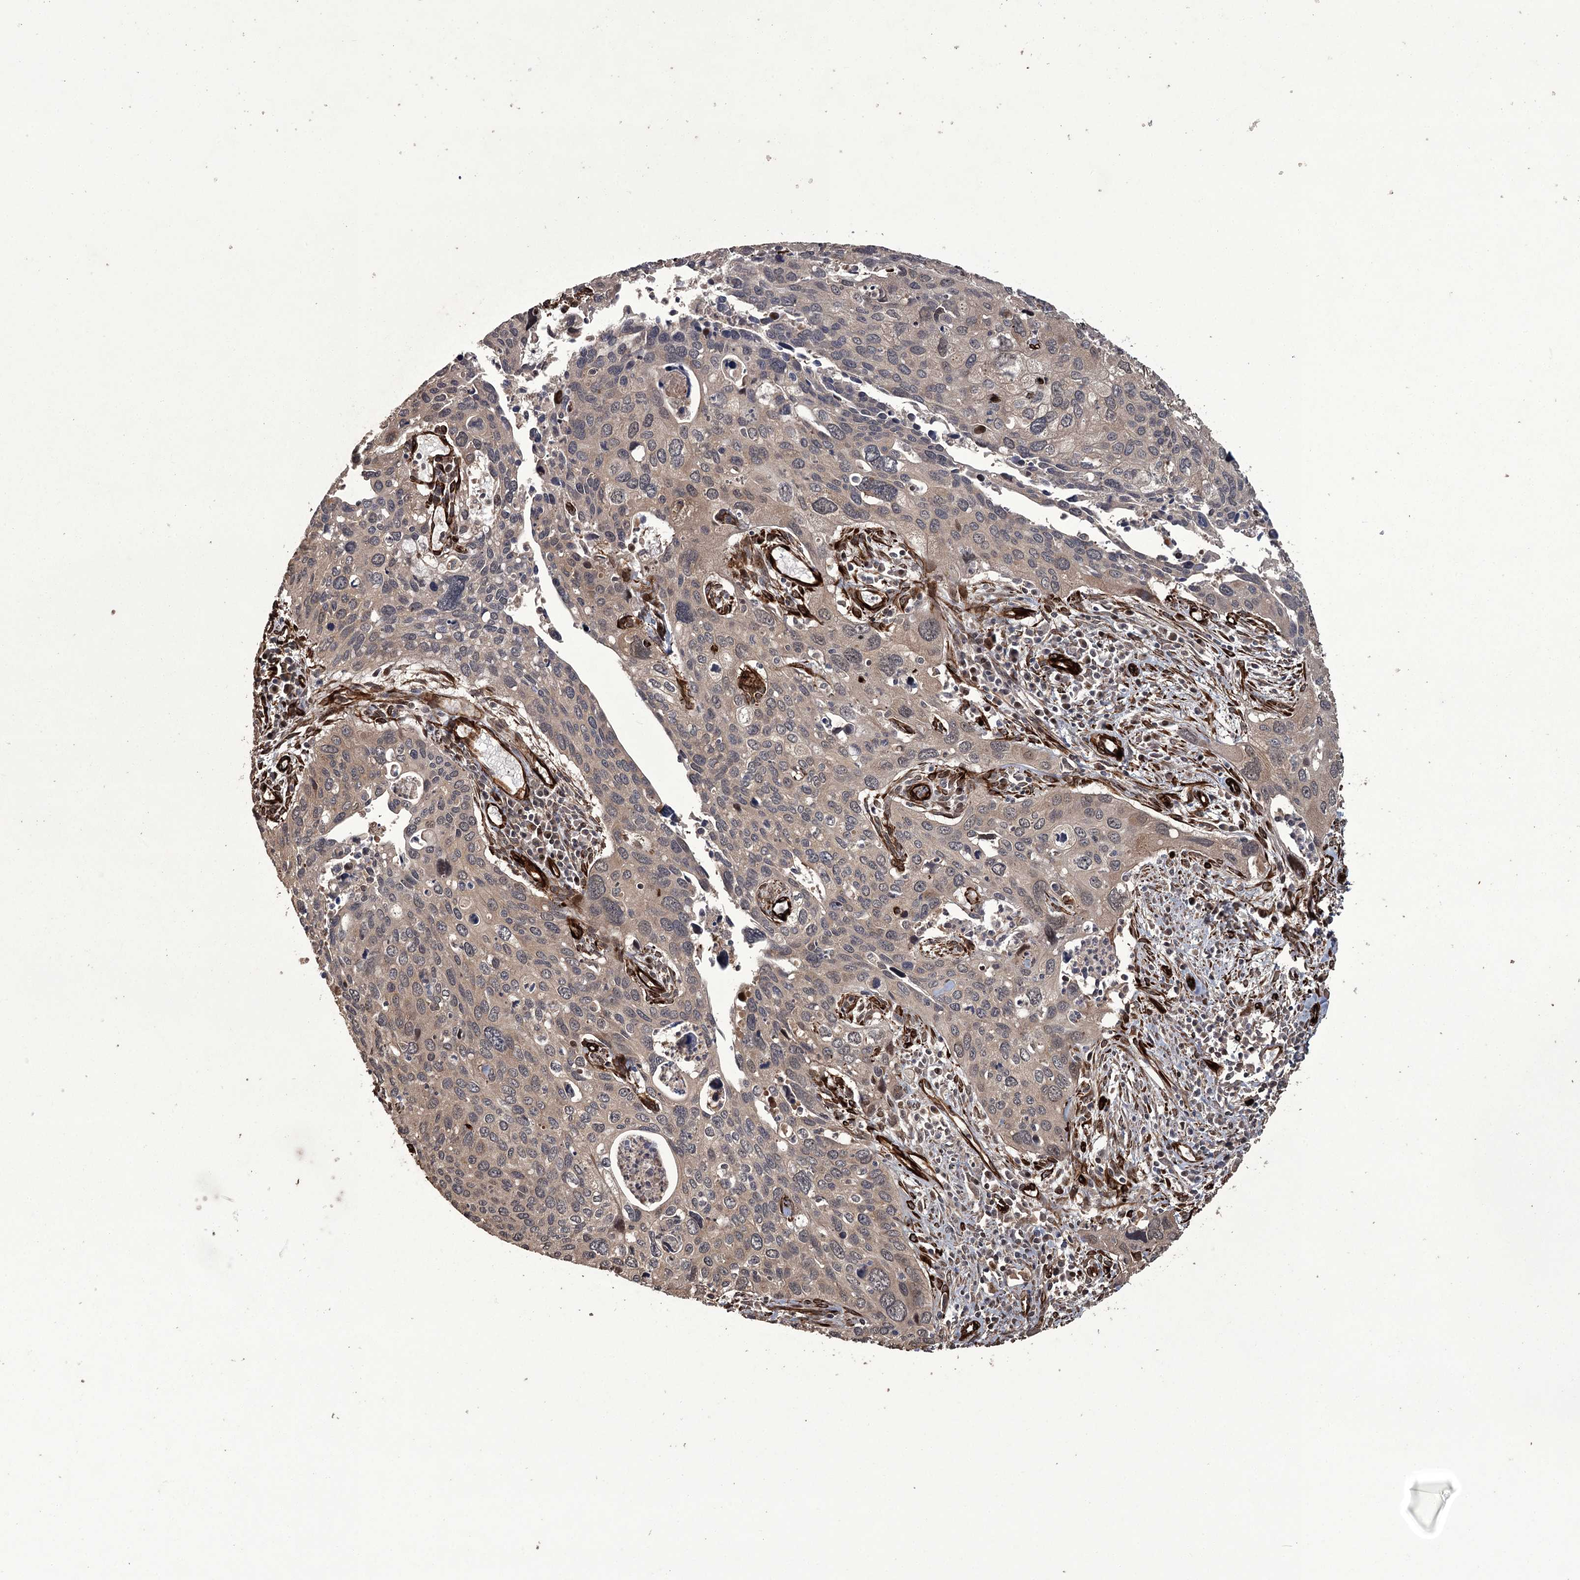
{"staining": {"intensity": "weak", "quantity": "<25%", "location": "cytoplasmic/membranous"}, "tissue": "cervical cancer", "cell_type": "Tumor cells", "image_type": "cancer", "snomed": [{"axis": "morphology", "description": "Squamous cell carcinoma, NOS"}, {"axis": "topography", "description": "Cervix"}], "caption": "There is no significant staining in tumor cells of cervical cancer (squamous cell carcinoma). The staining is performed using DAB brown chromogen with nuclei counter-stained in using hematoxylin.", "gene": "RPAP3", "patient": {"sex": "female", "age": 55}}